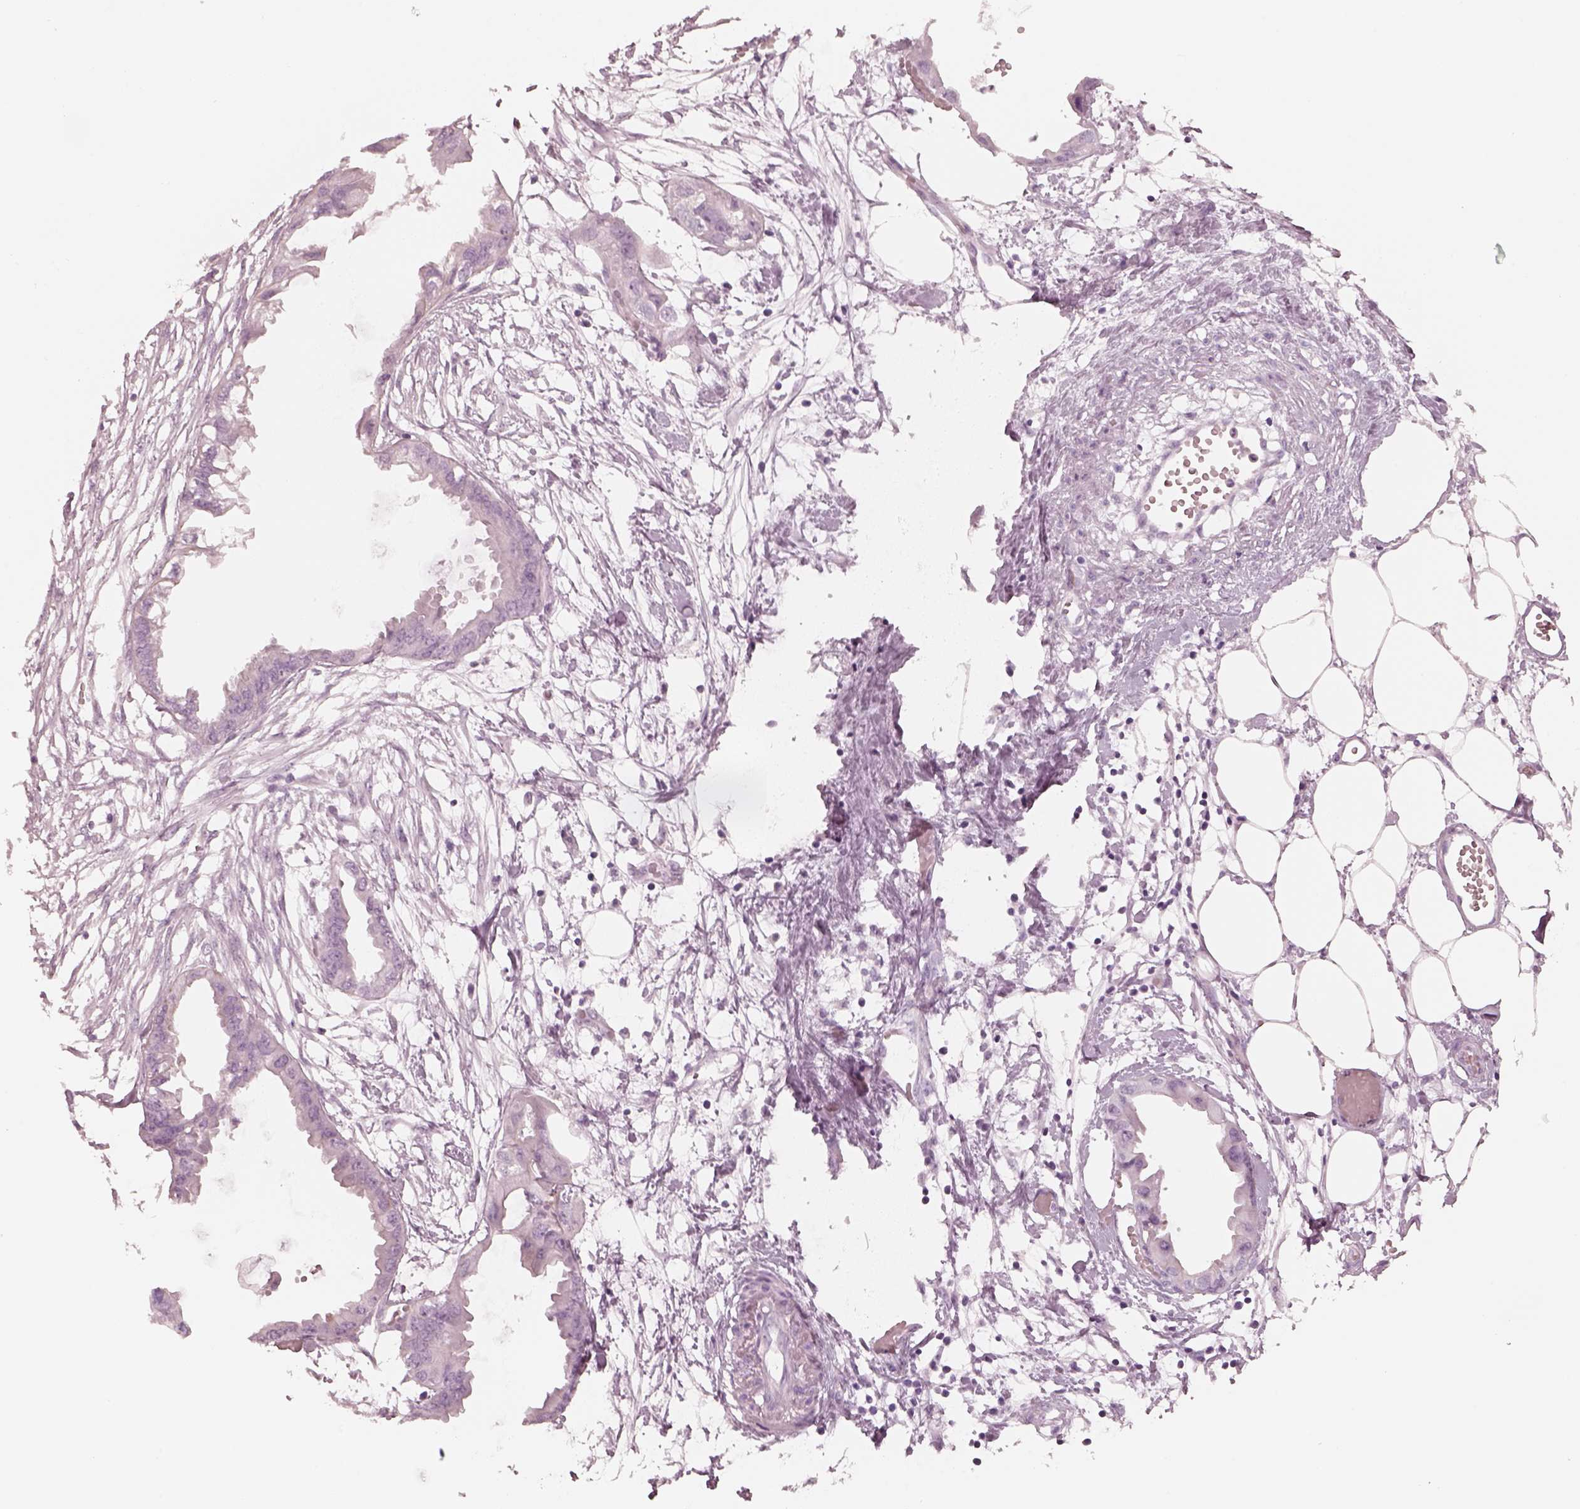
{"staining": {"intensity": "negative", "quantity": "none", "location": "none"}, "tissue": "endometrial cancer", "cell_type": "Tumor cells", "image_type": "cancer", "snomed": [{"axis": "morphology", "description": "Adenocarcinoma, NOS"}, {"axis": "morphology", "description": "Adenocarcinoma, metastatic, NOS"}, {"axis": "topography", "description": "Adipose tissue"}, {"axis": "topography", "description": "Endometrium"}], "caption": "An immunohistochemistry photomicrograph of endometrial cancer is shown. There is no staining in tumor cells of endometrial cancer. The staining is performed using DAB brown chromogen with nuclei counter-stained in using hematoxylin.", "gene": "PON3", "patient": {"sex": "female", "age": 67}}